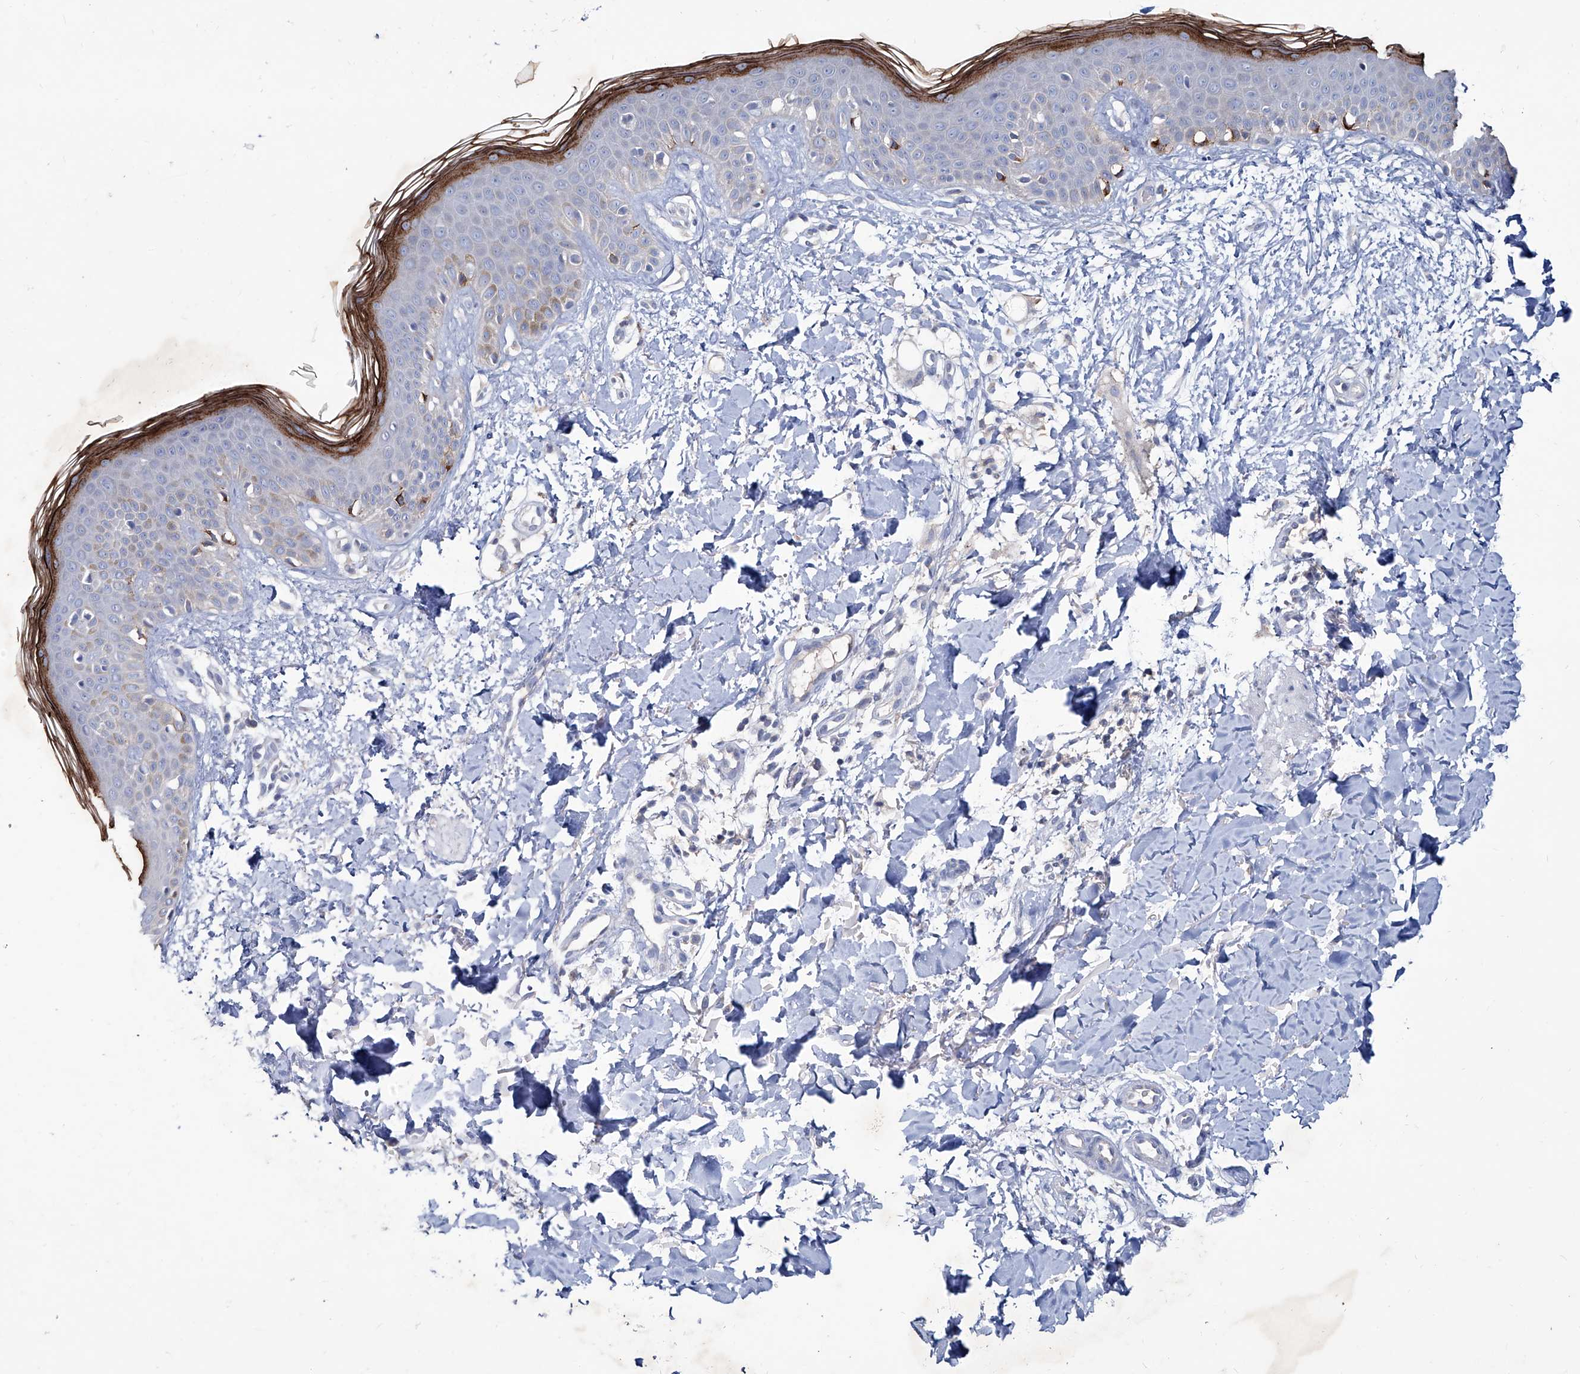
{"staining": {"intensity": "negative", "quantity": "none", "location": "none"}, "tissue": "skin", "cell_type": "Fibroblasts", "image_type": "normal", "snomed": [{"axis": "morphology", "description": "Normal tissue, NOS"}, {"axis": "topography", "description": "Skin"}], "caption": "Immunohistochemistry histopathology image of unremarkable human skin stained for a protein (brown), which demonstrates no staining in fibroblasts. The staining is performed using DAB brown chromogen with nuclei counter-stained in using hematoxylin.", "gene": "KLHL17", "patient": {"sex": "male", "age": 37}}